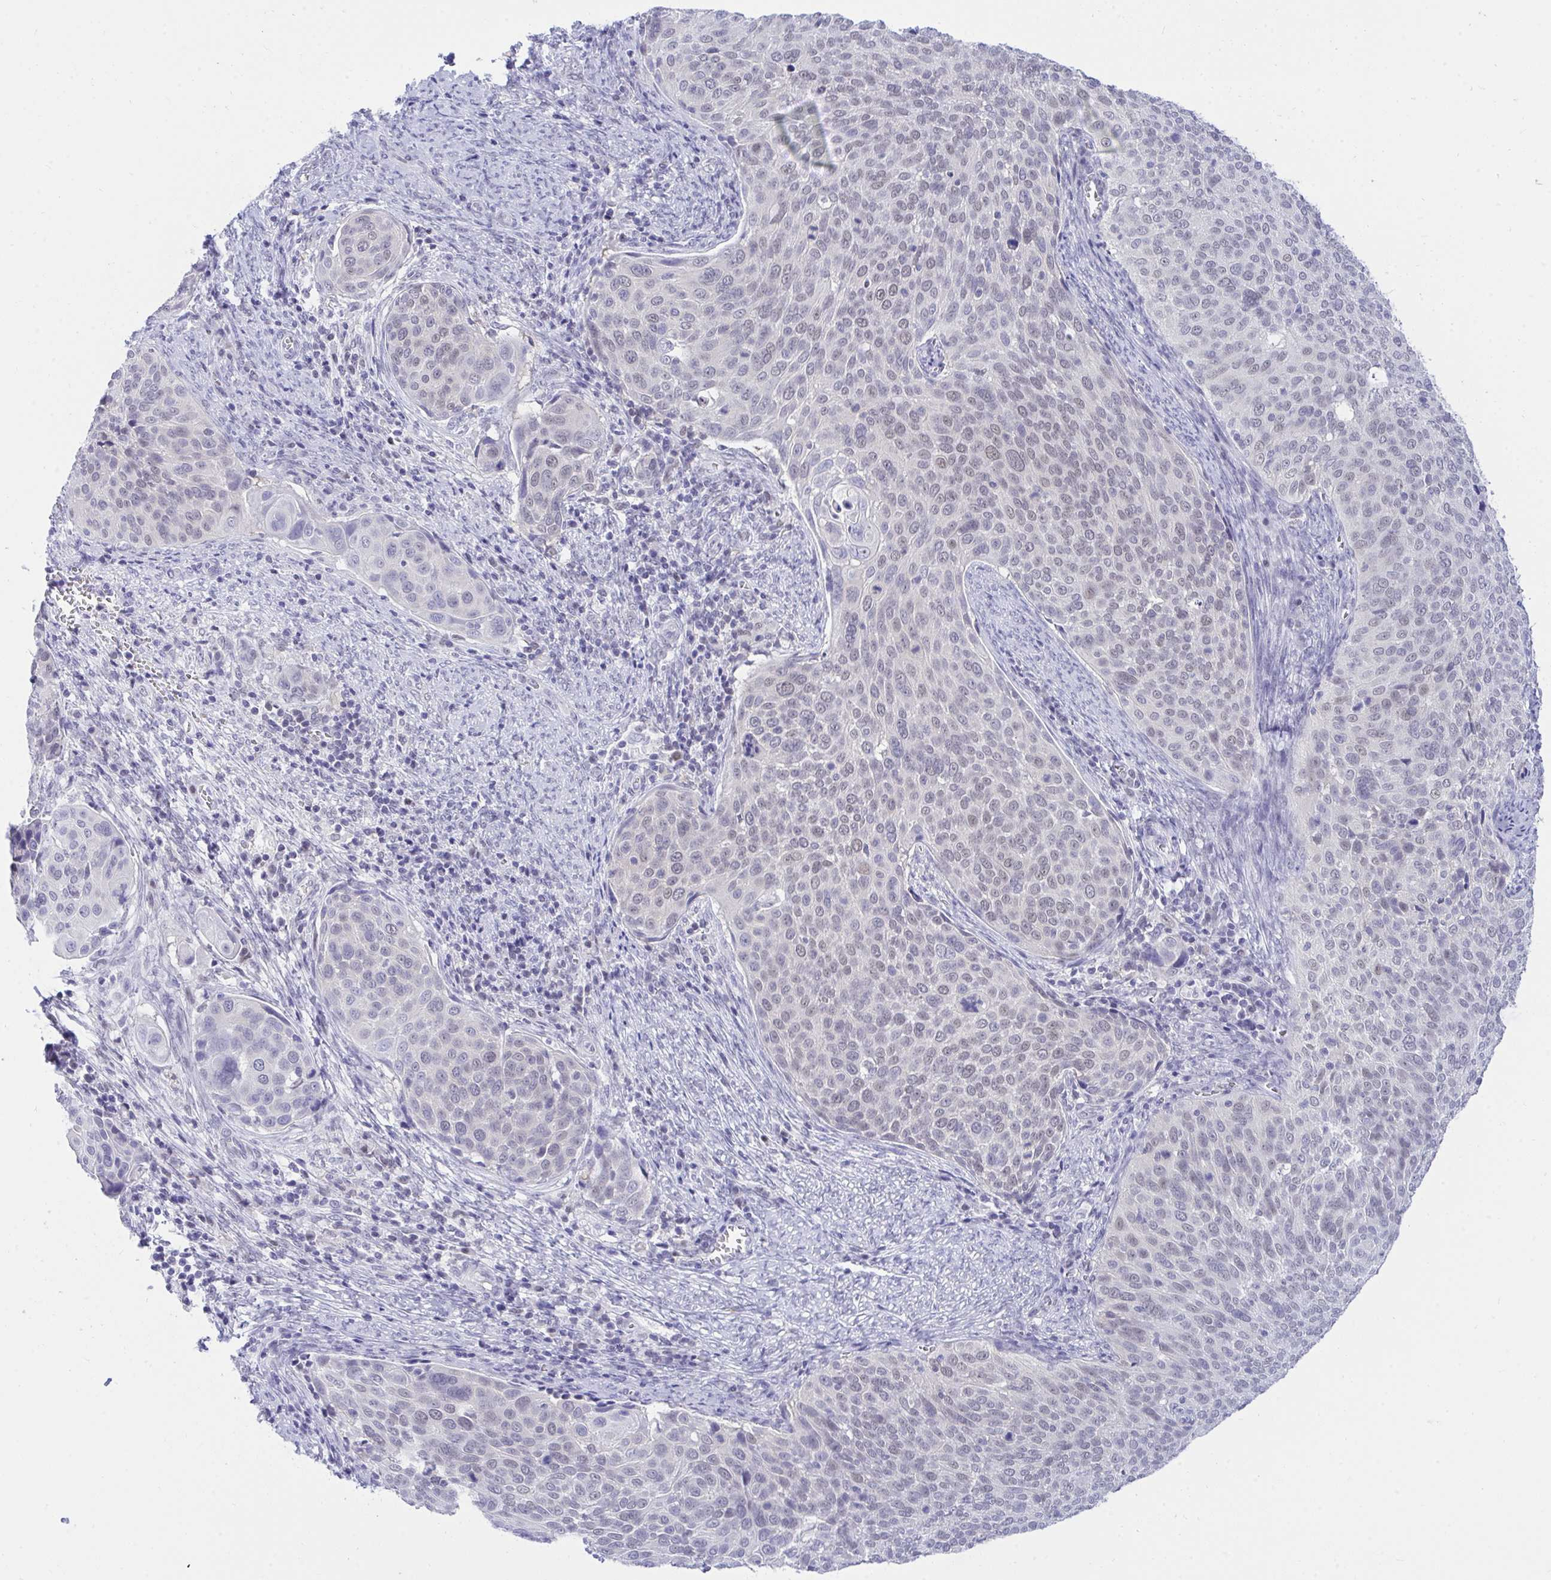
{"staining": {"intensity": "weak", "quantity": "<25%", "location": "nuclear"}, "tissue": "cervical cancer", "cell_type": "Tumor cells", "image_type": "cancer", "snomed": [{"axis": "morphology", "description": "Squamous cell carcinoma, NOS"}, {"axis": "topography", "description": "Cervix"}], "caption": "Immunohistochemical staining of human cervical cancer exhibits no significant expression in tumor cells.", "gene": "THOP1", "patient": {"sex": "female", "age": 39}}